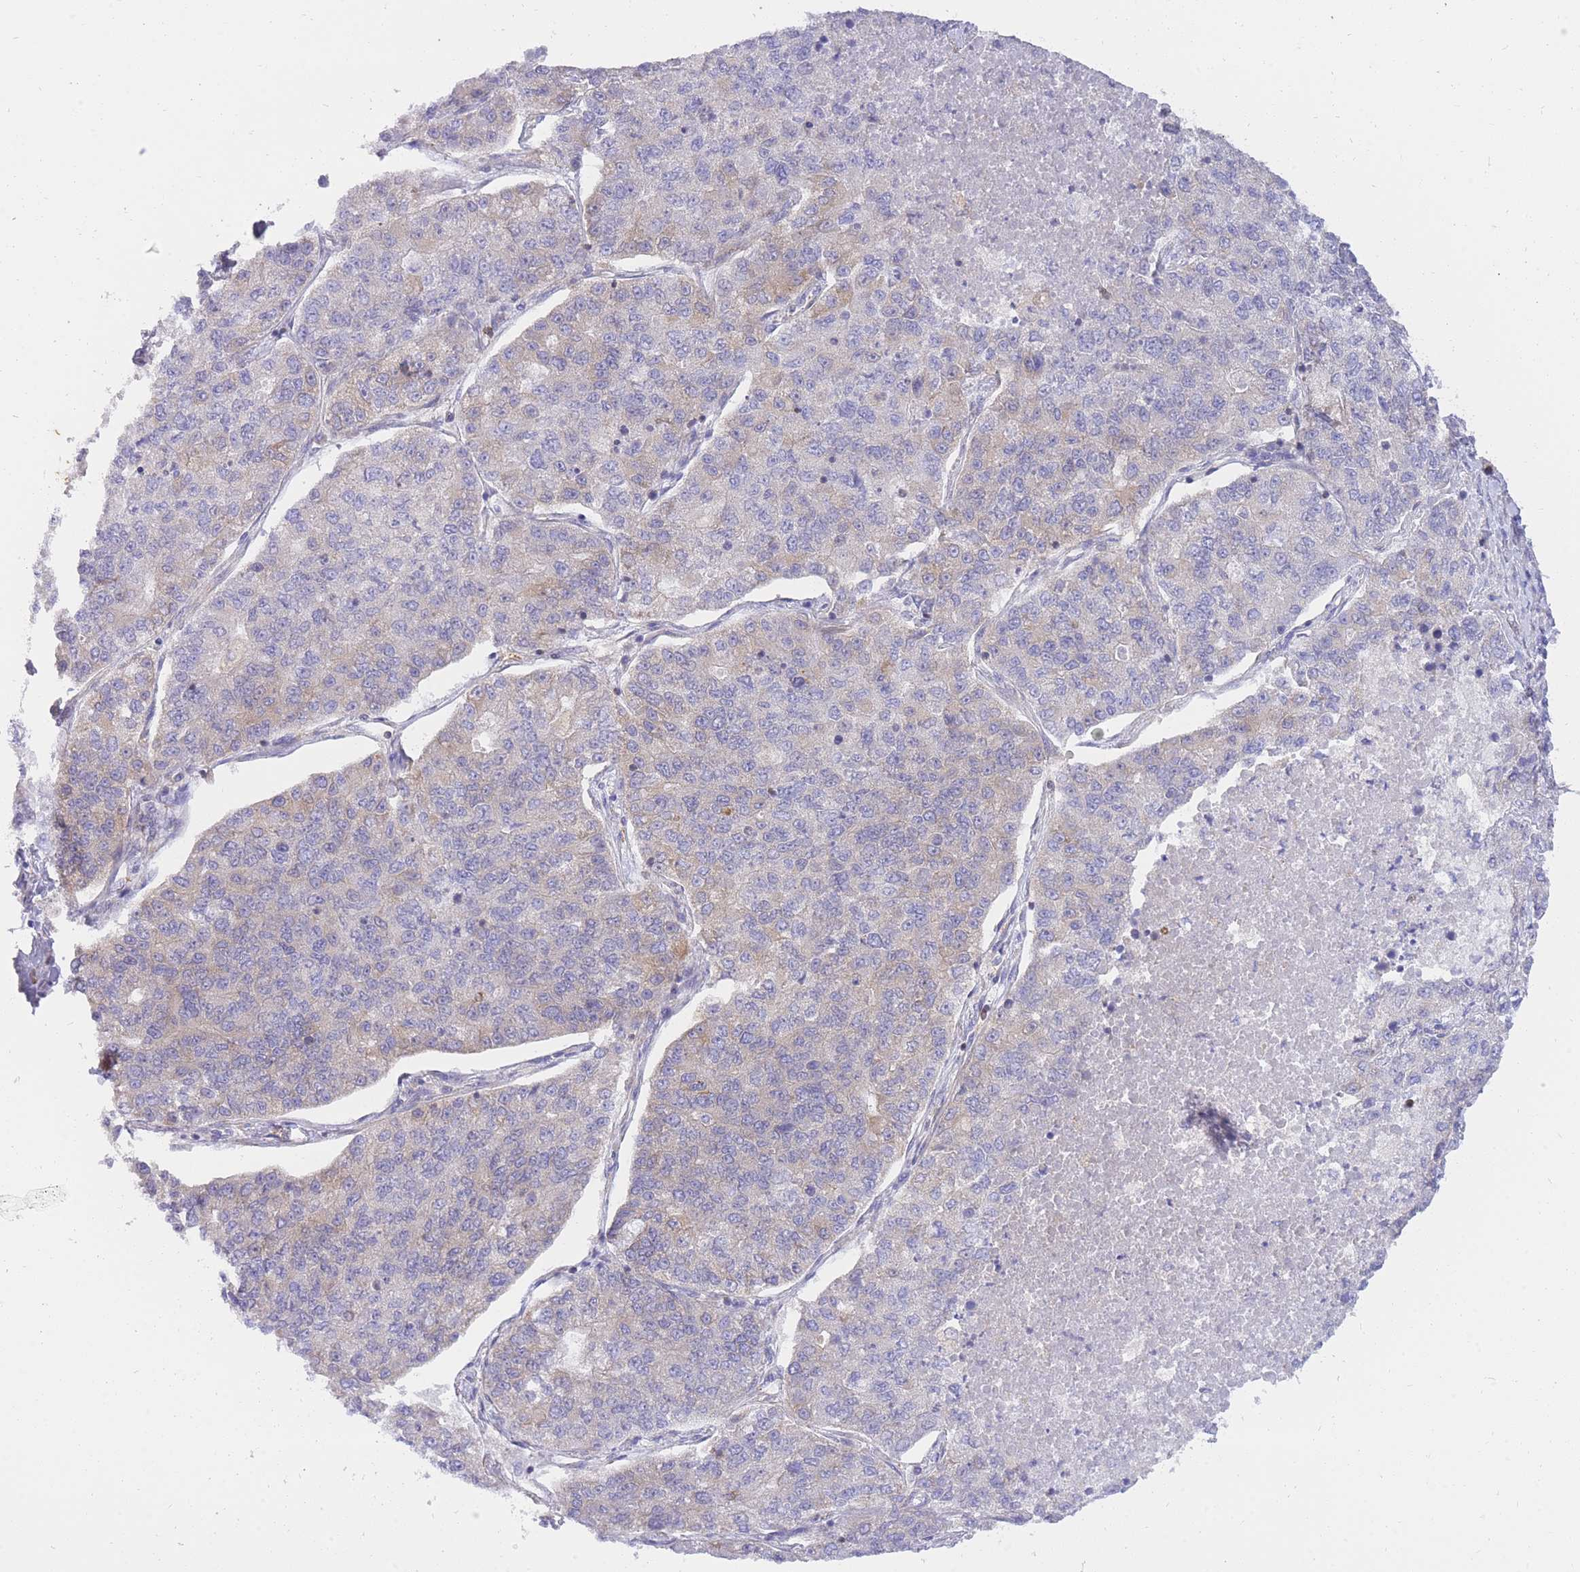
{"staining": {"intensity": "weak", "quantity": "<25%", "location": "cytoplasmic/membranous"}, "tissue": "lung cancer", "cell_type": "Tumor cells", "image_type": "cancer", "snomed": [{"axis": "morphology", "description": "Adenocarcinoma, NOS"}, {"axis": "topography", "description": "Lung"}], "caption": "Image shows no significant protein positivity in tumor cells of lung adenocarcinoma.", "gene": "REM1", "patient": {"sex": "male", "age": 49}}